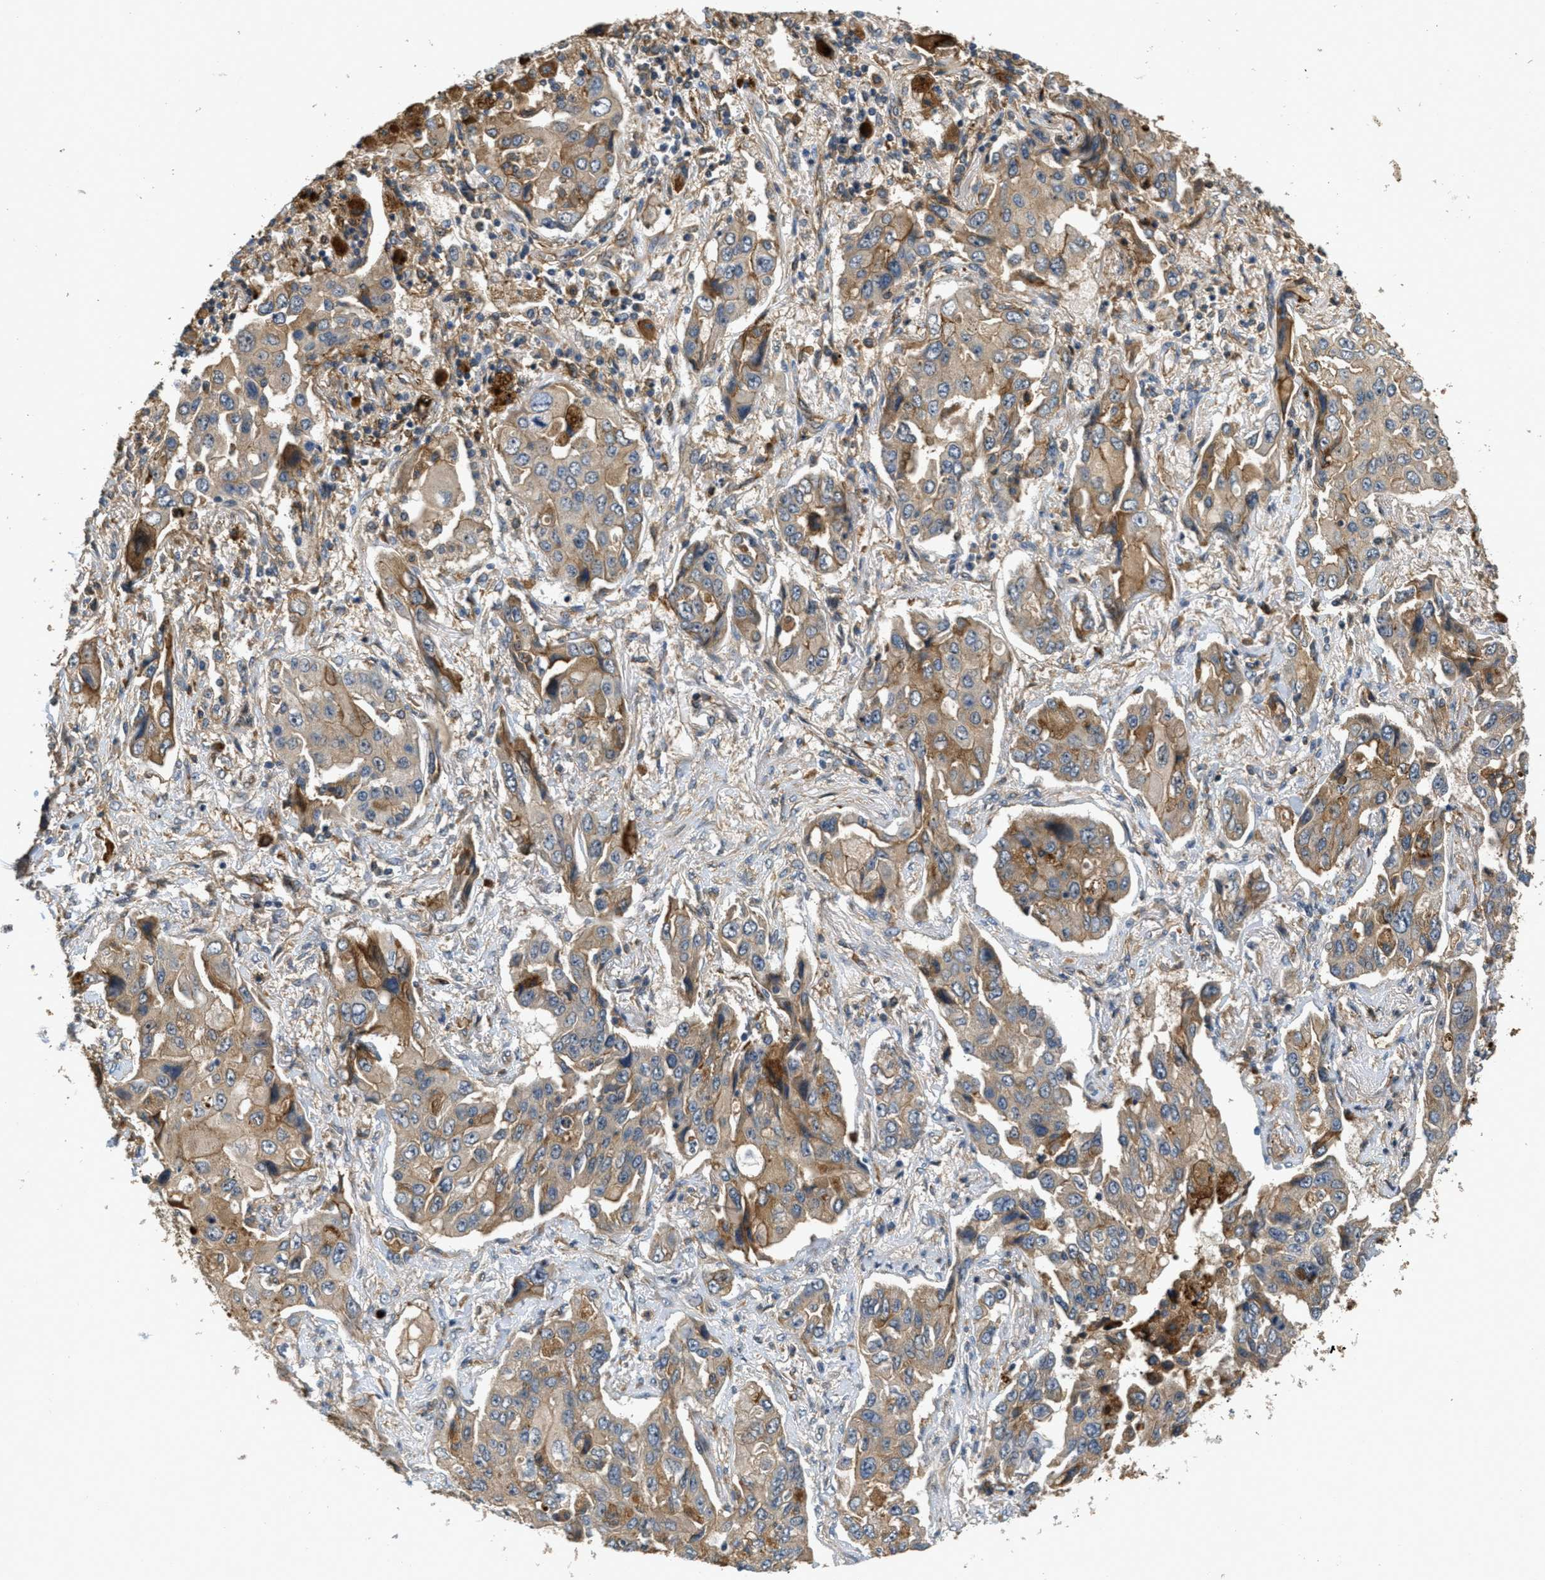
{"staining": {"intensity": "moderate", "quantity": ">75%", "location": "cytoplasmic/membranous"}, "tissue": "lung cancer", "cell_type": "Tumor cells", "image_type": "cancer", "snomed": [{"axis": "morphology", "description": "Adenocarcinoma, NOS"}, {"axis": "topography", "description": "Lung"}], "caption": "IHC of lung adenocarcinoma shows medium levels of moderate cytoplasmic/membranous staining in about >75% of tumor cells. The protein is stained brown, and the nuclei are stained in blue (DAB IHC with brightfield microscopy, high magnification).", "gene": "OSMR", "patient": {"sex": "female", "age": 65}}